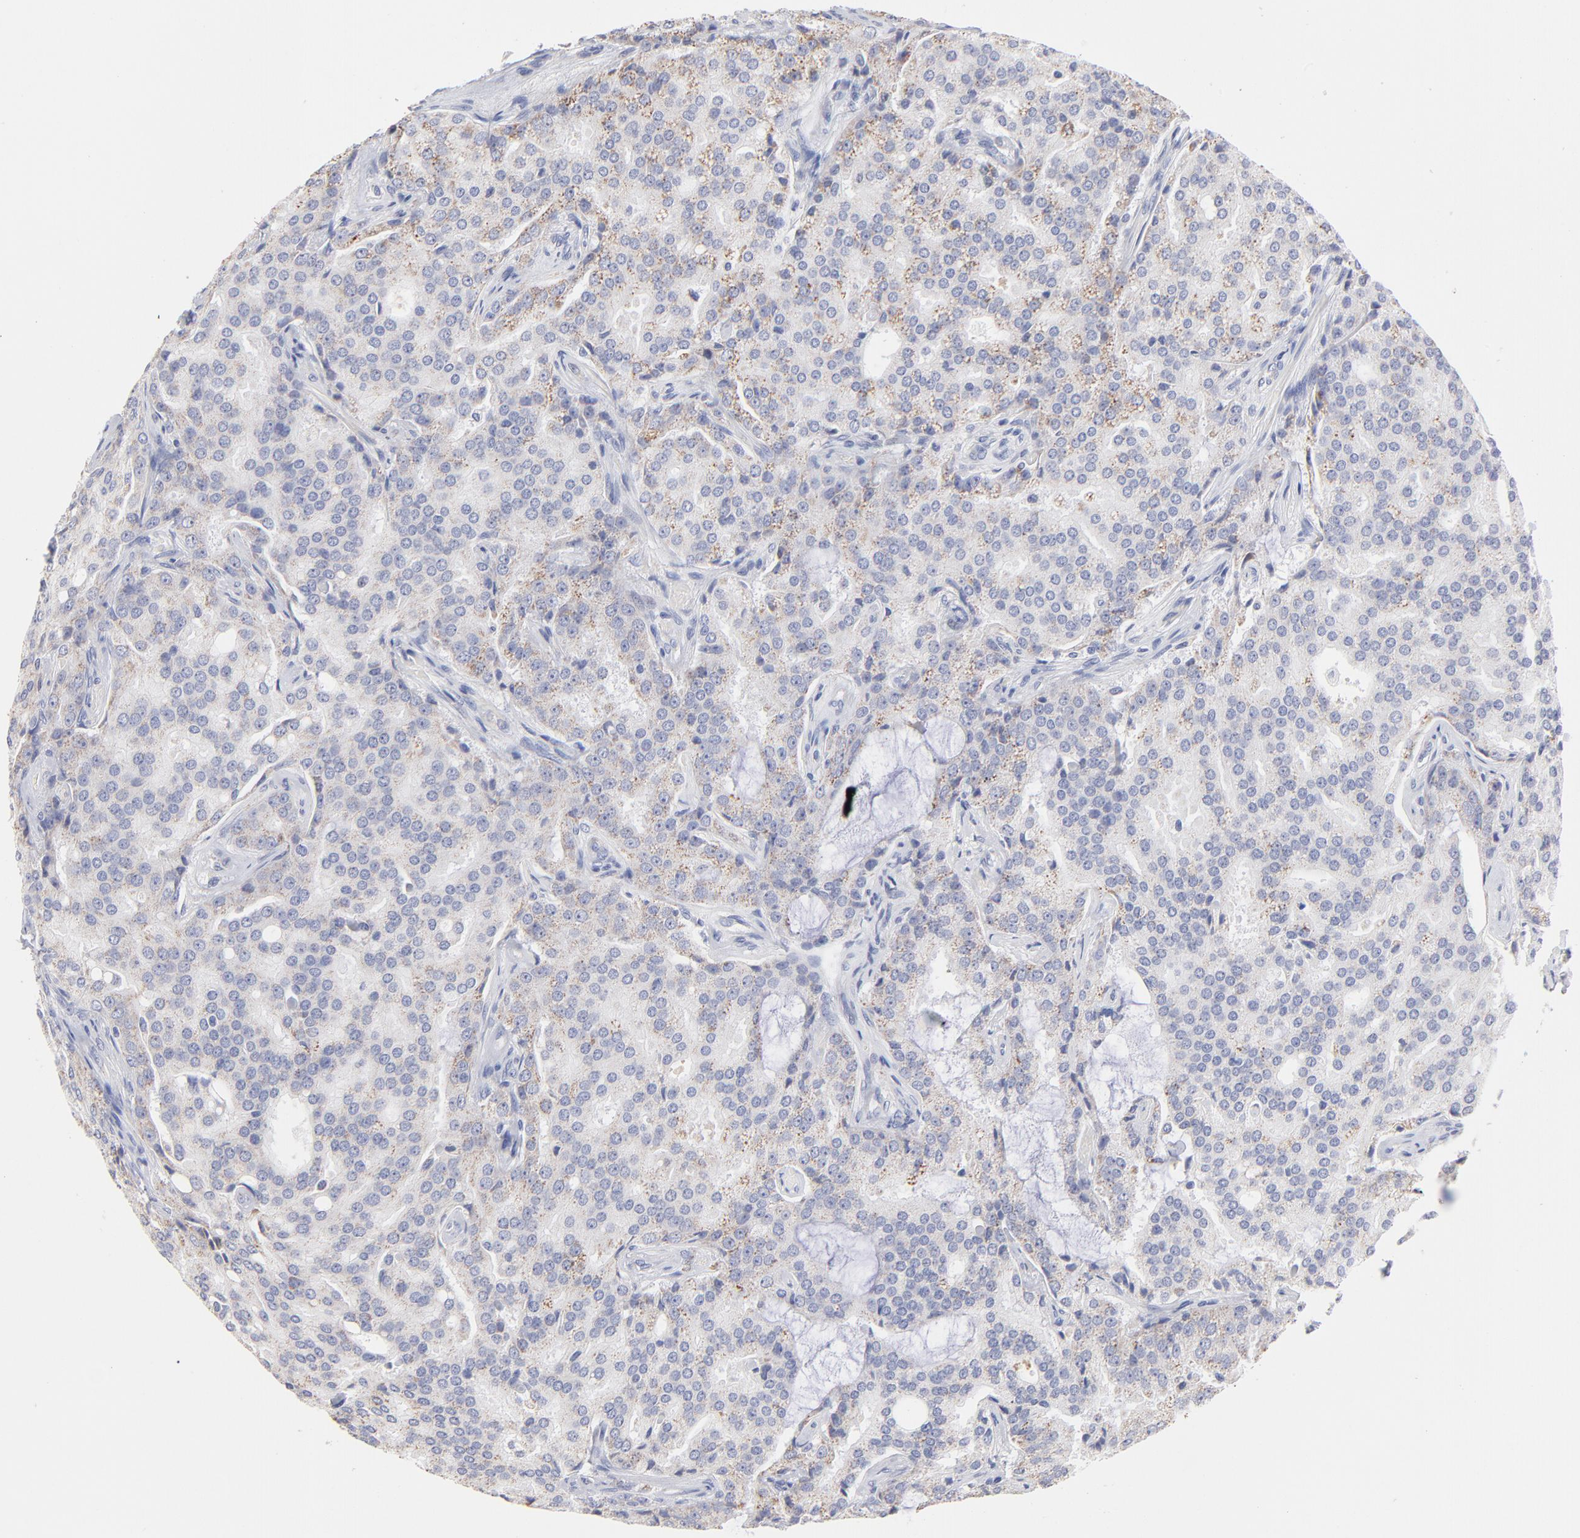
{"staining": {"intensity": "weak", "quantity": "<25%", "location": "cytoplasmic/membranous"}, "tissue": "prostate cancer", "cell_type": "Tumor cells", "image_type": "cancer", "snomed": [{"axis": "morphology", "description": "Adenocarcinoma, High grade"}, {"axis": "topography", "description": "Prostate"}], "caption": "Tumor cells are negative for protein expression in human prostate cancer (high-grade adenocarcinoma).", "gene": "TST", "patient": {"sex": "male", "age": 72}}